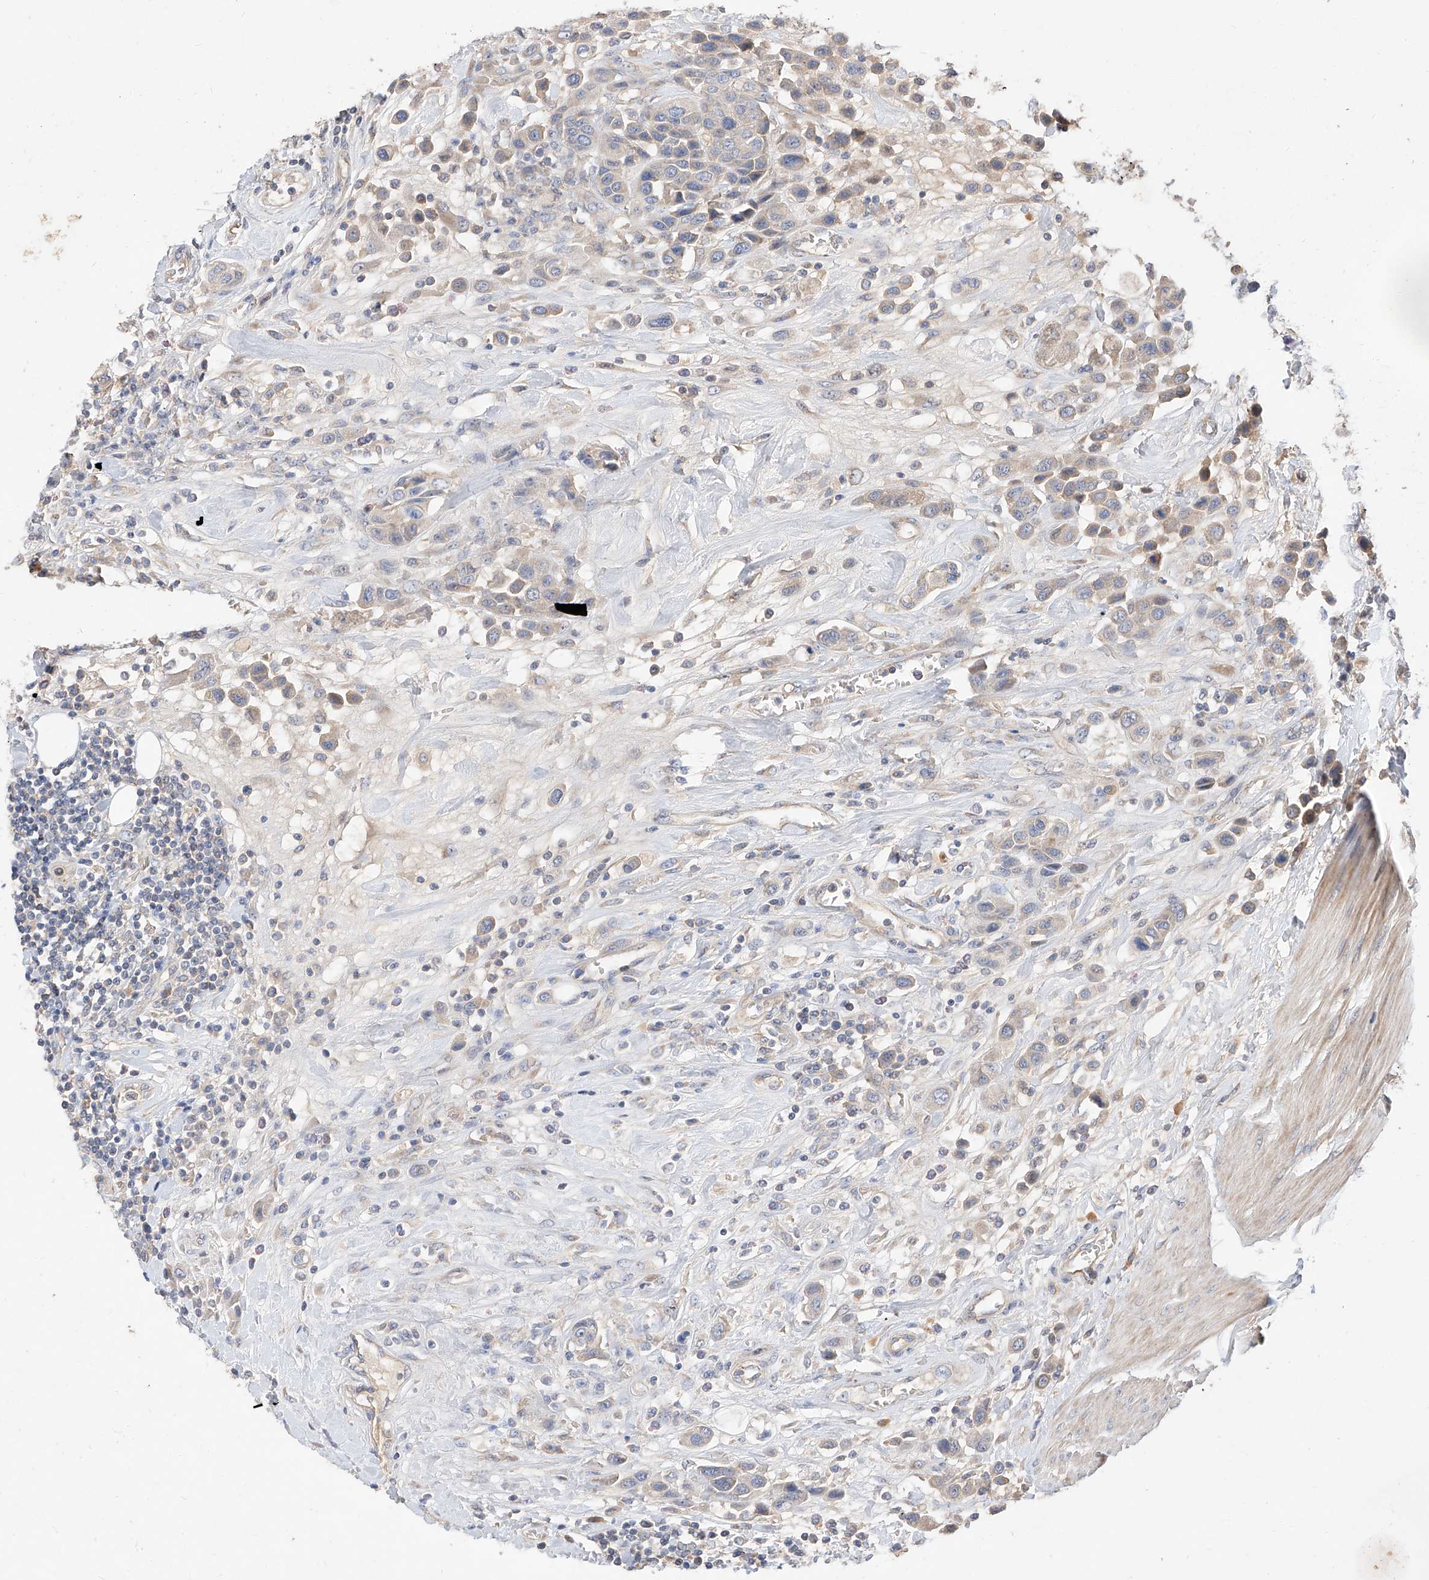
{"staining": {"intensity": "negative", "quantity": "none", "location": "none"}, "tissue": "urothelial cancer", "cell_type": "Tumor cells", "image_type": "cancer", "snomed": [{"axis": "morphology", "description": "Urothelial carcinoma, High grade"}, {"axis": "topography", "description": "Urinary bladder"}], "caption": "Tumor cells show no significant protein expression in high-grade urothelial carcinoma. The staining was performed using DAB to visualize the protein expression in brown, while the nuclei were stained in blue with hematoxylin (Magnification: 20x).", "gene": "DIRAS3", "patient": {"sex": "male", "age": 50}}